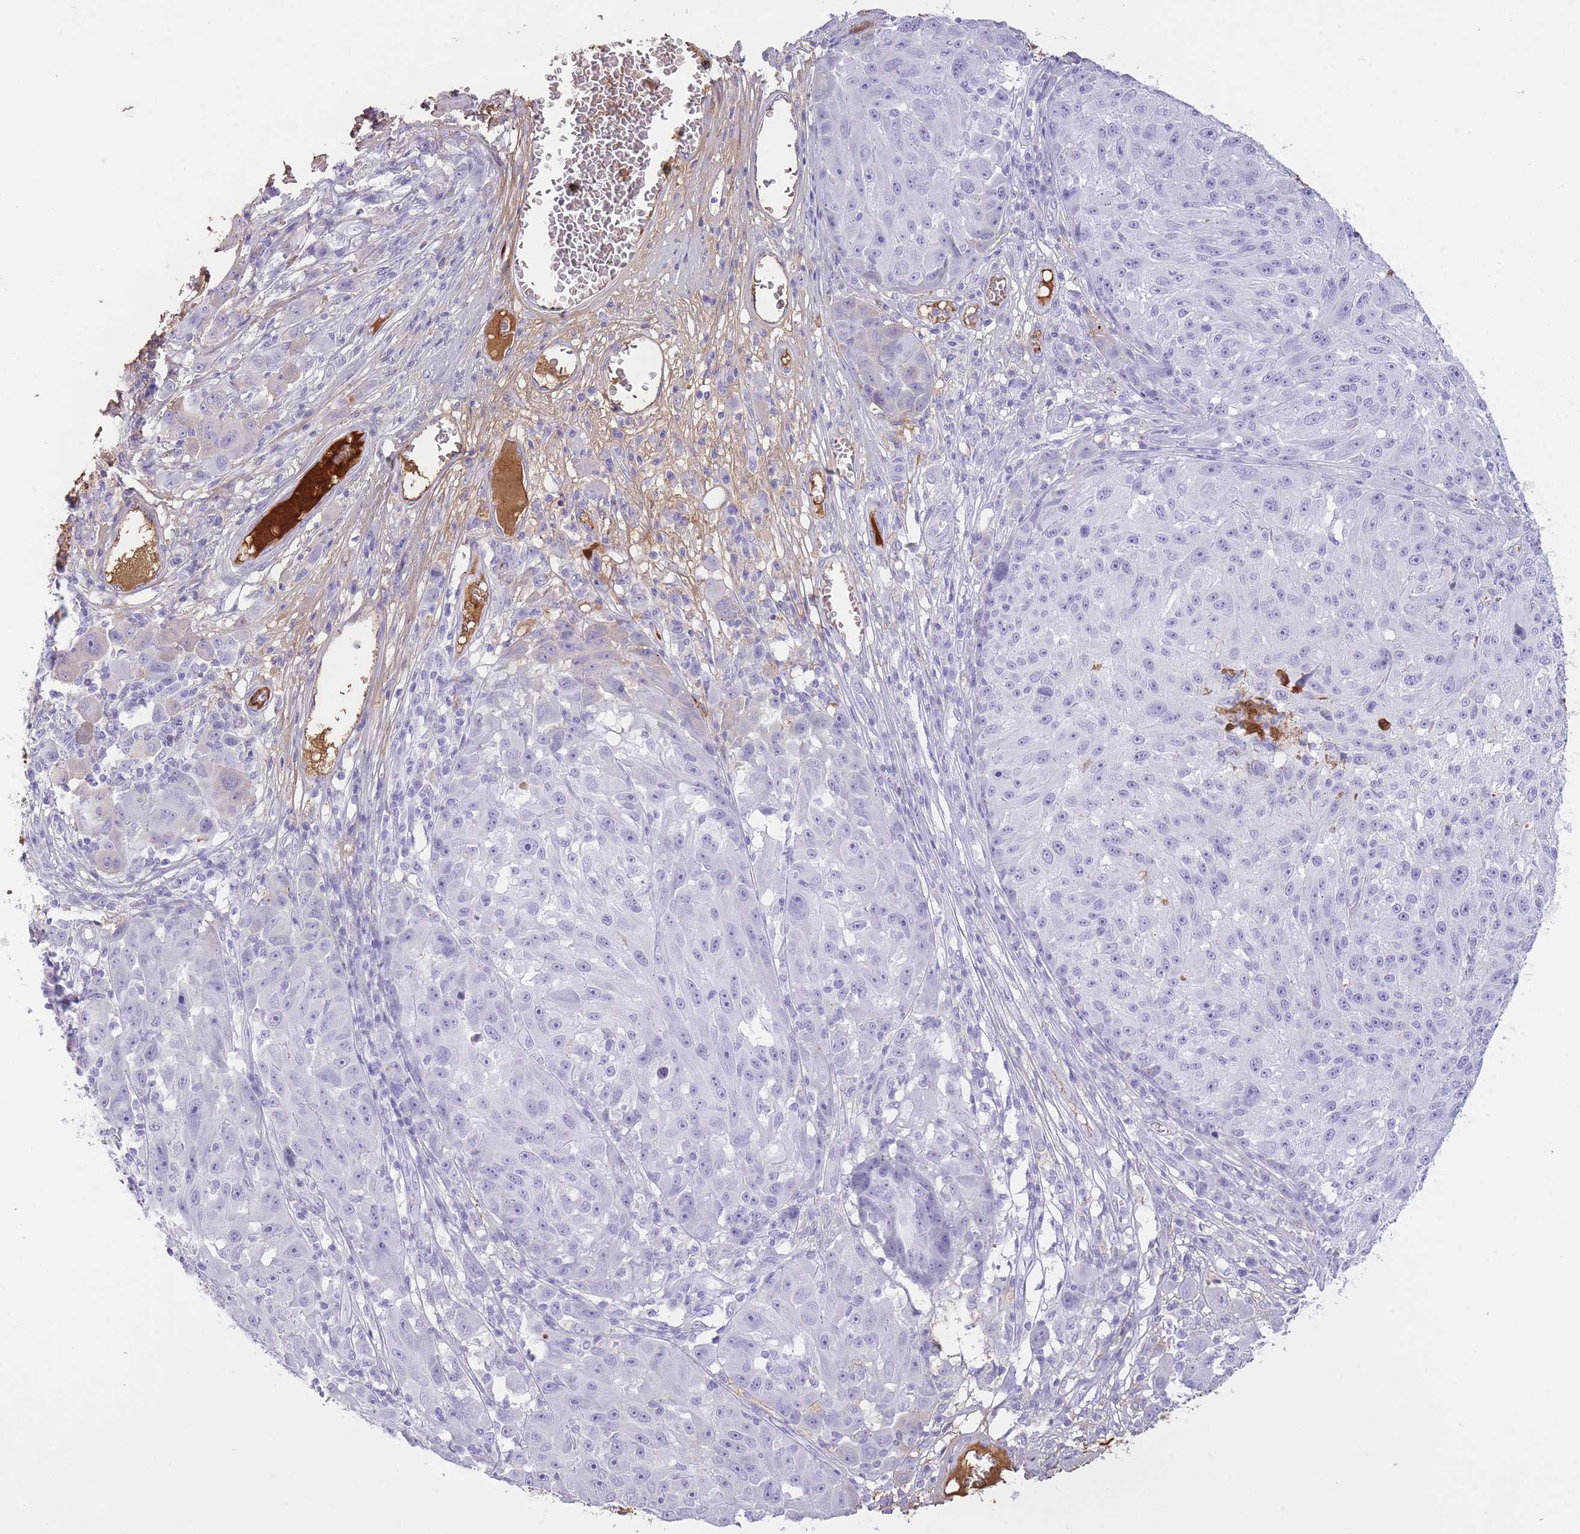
{"staining": {"intensity": "negative", "quantity": "none", "location": "none"}, "tissue": "melanoma", "cell_type": "Tumor cells", "image_type": "cancer", "snomed": [{"axis": "morphology", "description": "Malignant melanoma, NOS"}, {"axis": "topography", "description": "Skin"}], "caption": "Tumor cells are negative for brown protein staining in malignant melanoma. Brightfield microscopy of immunohistochemistry stained with DAB (brown) and hematoxylin (blue), captured at high magnification.", "gene": "AP3S2", "patient": {"sex": "male", "age": 53}}